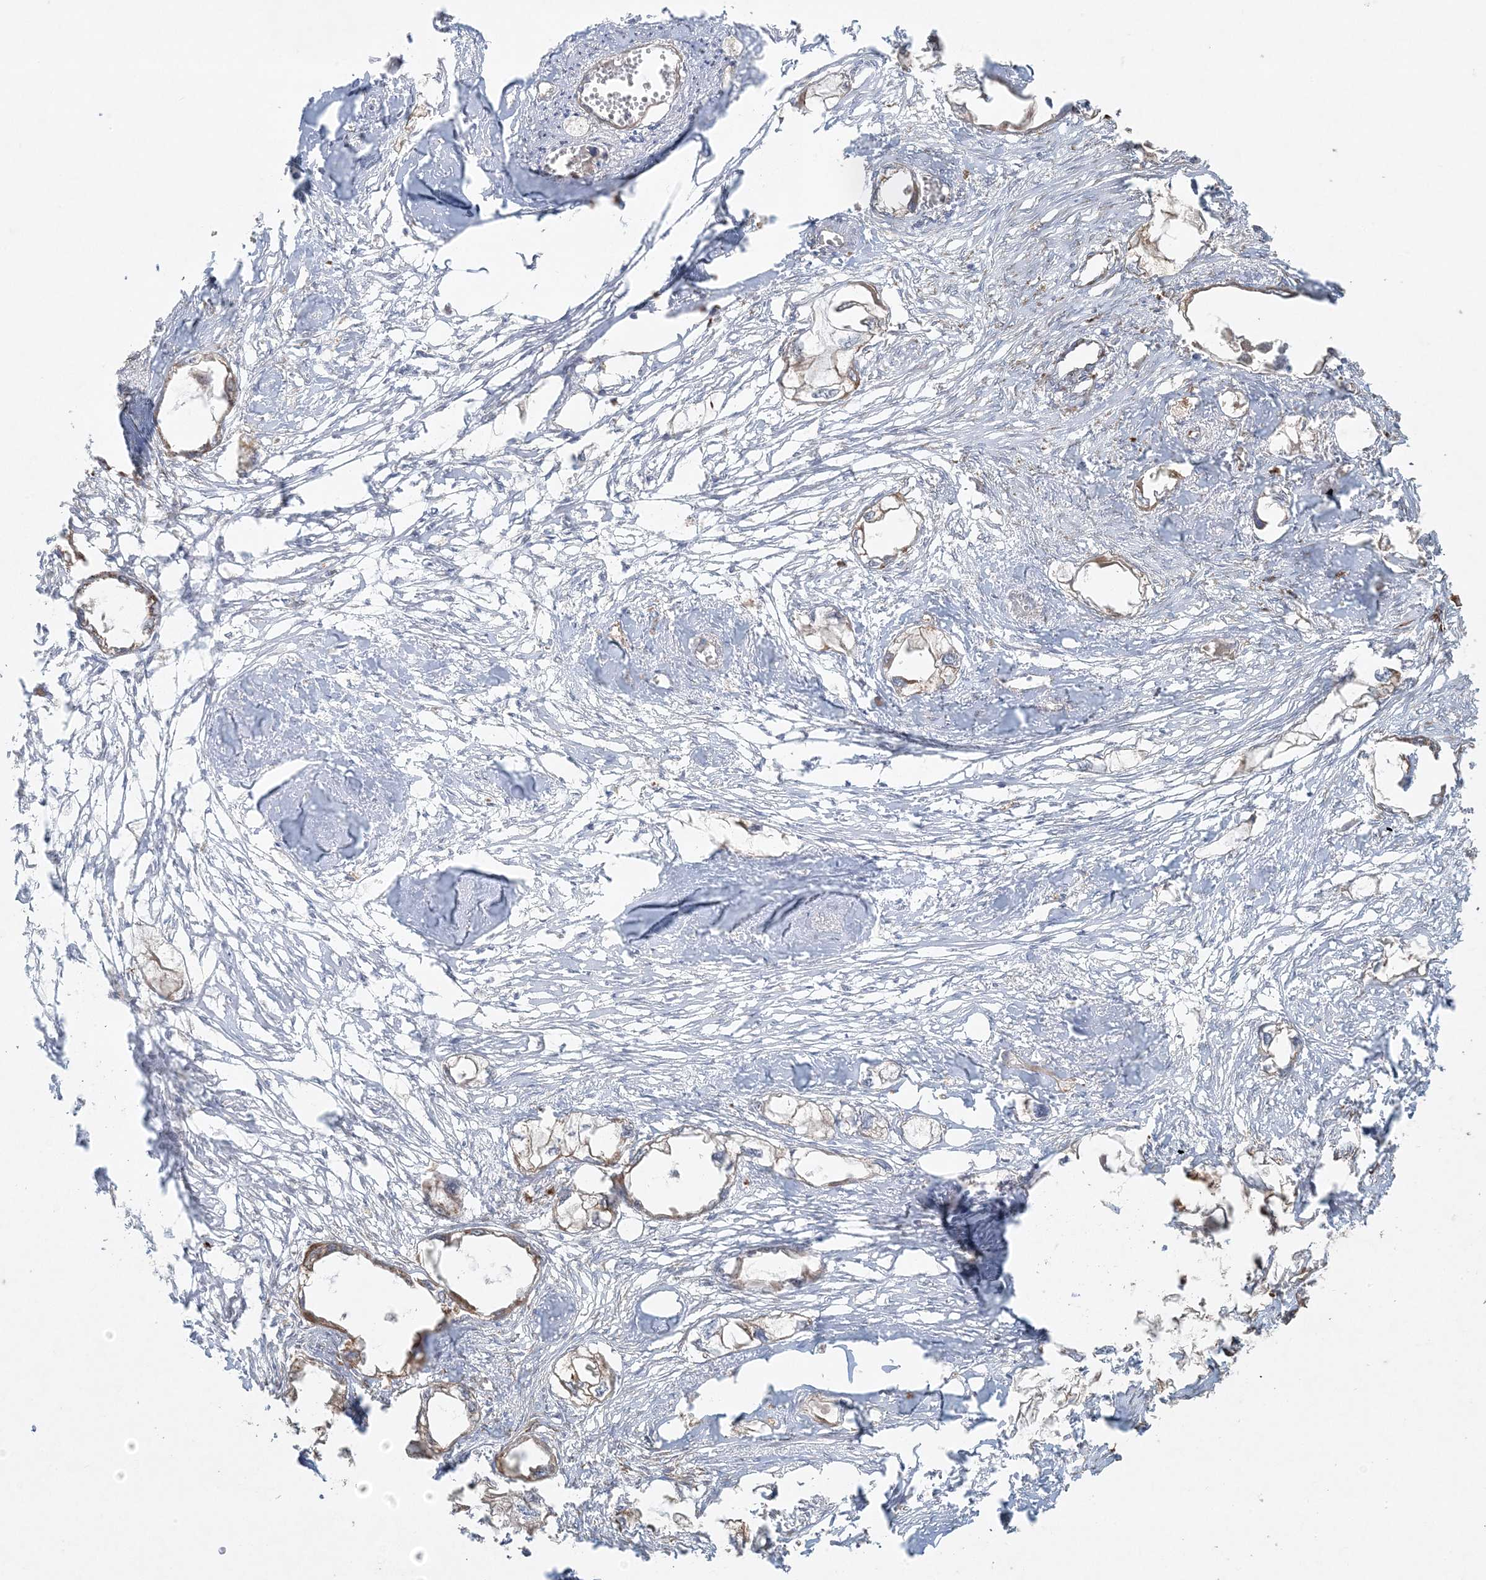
{"staining": {"intensity": "weak", "quantity": "<25%", "location": "cytoplasmic/membranous"}, "tissue": "endometrial cancer", "cell_type": "Tumor cells", "image_type": "cancer", "snomed": [{"axis": "morphology", "description": "Adenocarcinoma, NOS"}, {"axis": "morphology", "description": "Adenocarcinoma, metastatic, NOS"}, {"axis": "topography", "description": "Adipose tissue"}, {"axis": "topography", "description": "Endometrium"}], "caption": "A photomicrograph of metastatic adenocarcinoma (endometrial) stained for a protein exhibits no brown staining in tumor cells.", "gene": "ZNF263", "patient": {"sex": "female", "age": 67}}